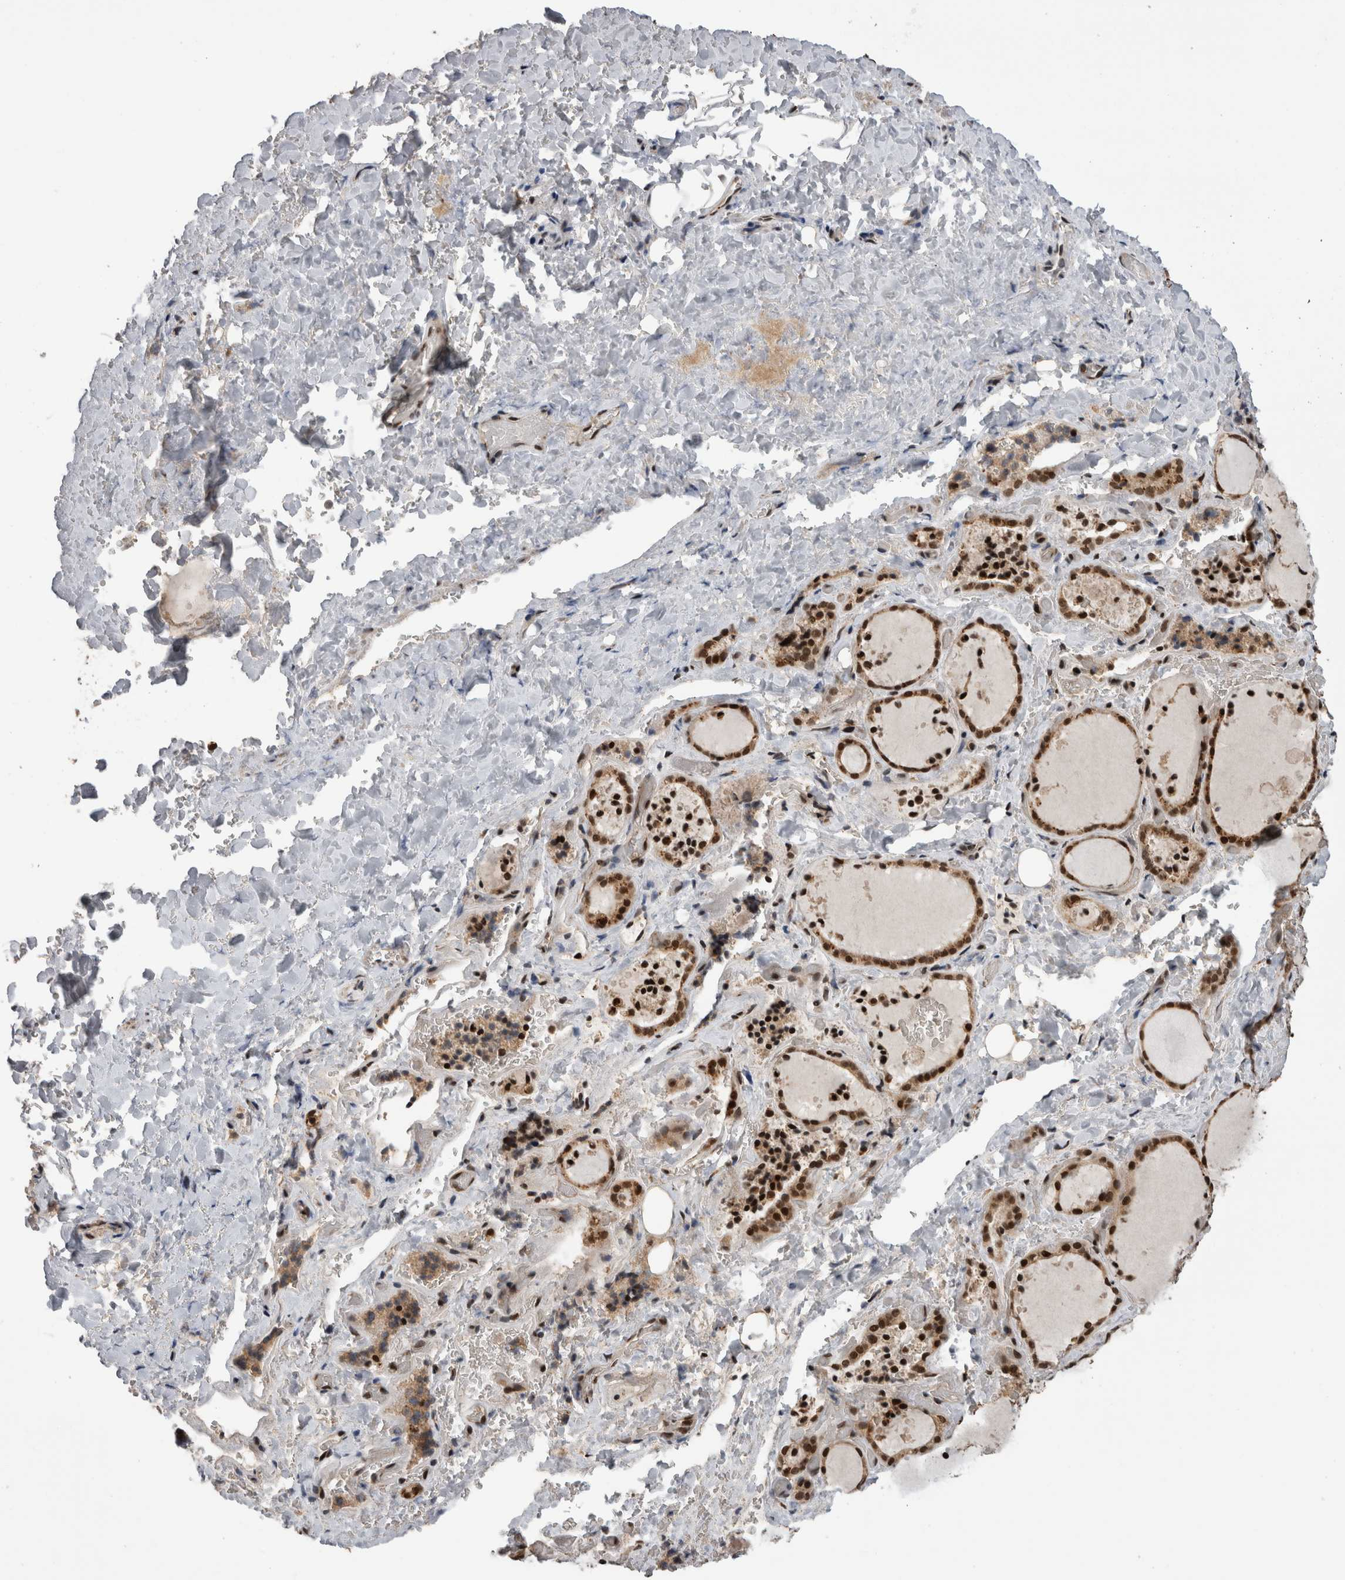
{"staining": {"intensity": "strong", "quantity": ">75%", "location": "nuclear"}, "tissue": "thyroid gland", "cell_type": "Glandular cells", "image_type": "normal", "snomed": [{"axis": "morphology", "description": "Normal tissue, NOS"}, {"axis": "topography", "description": "Thyroid gland"}], "caption": "Human thyroid gland stained for a protein (brown) demonstrates strong nuclear positive positivity in about >75% of glandular cells.", "gene": "CPSF2", "patient": {"sex": "female", "age": 44}}